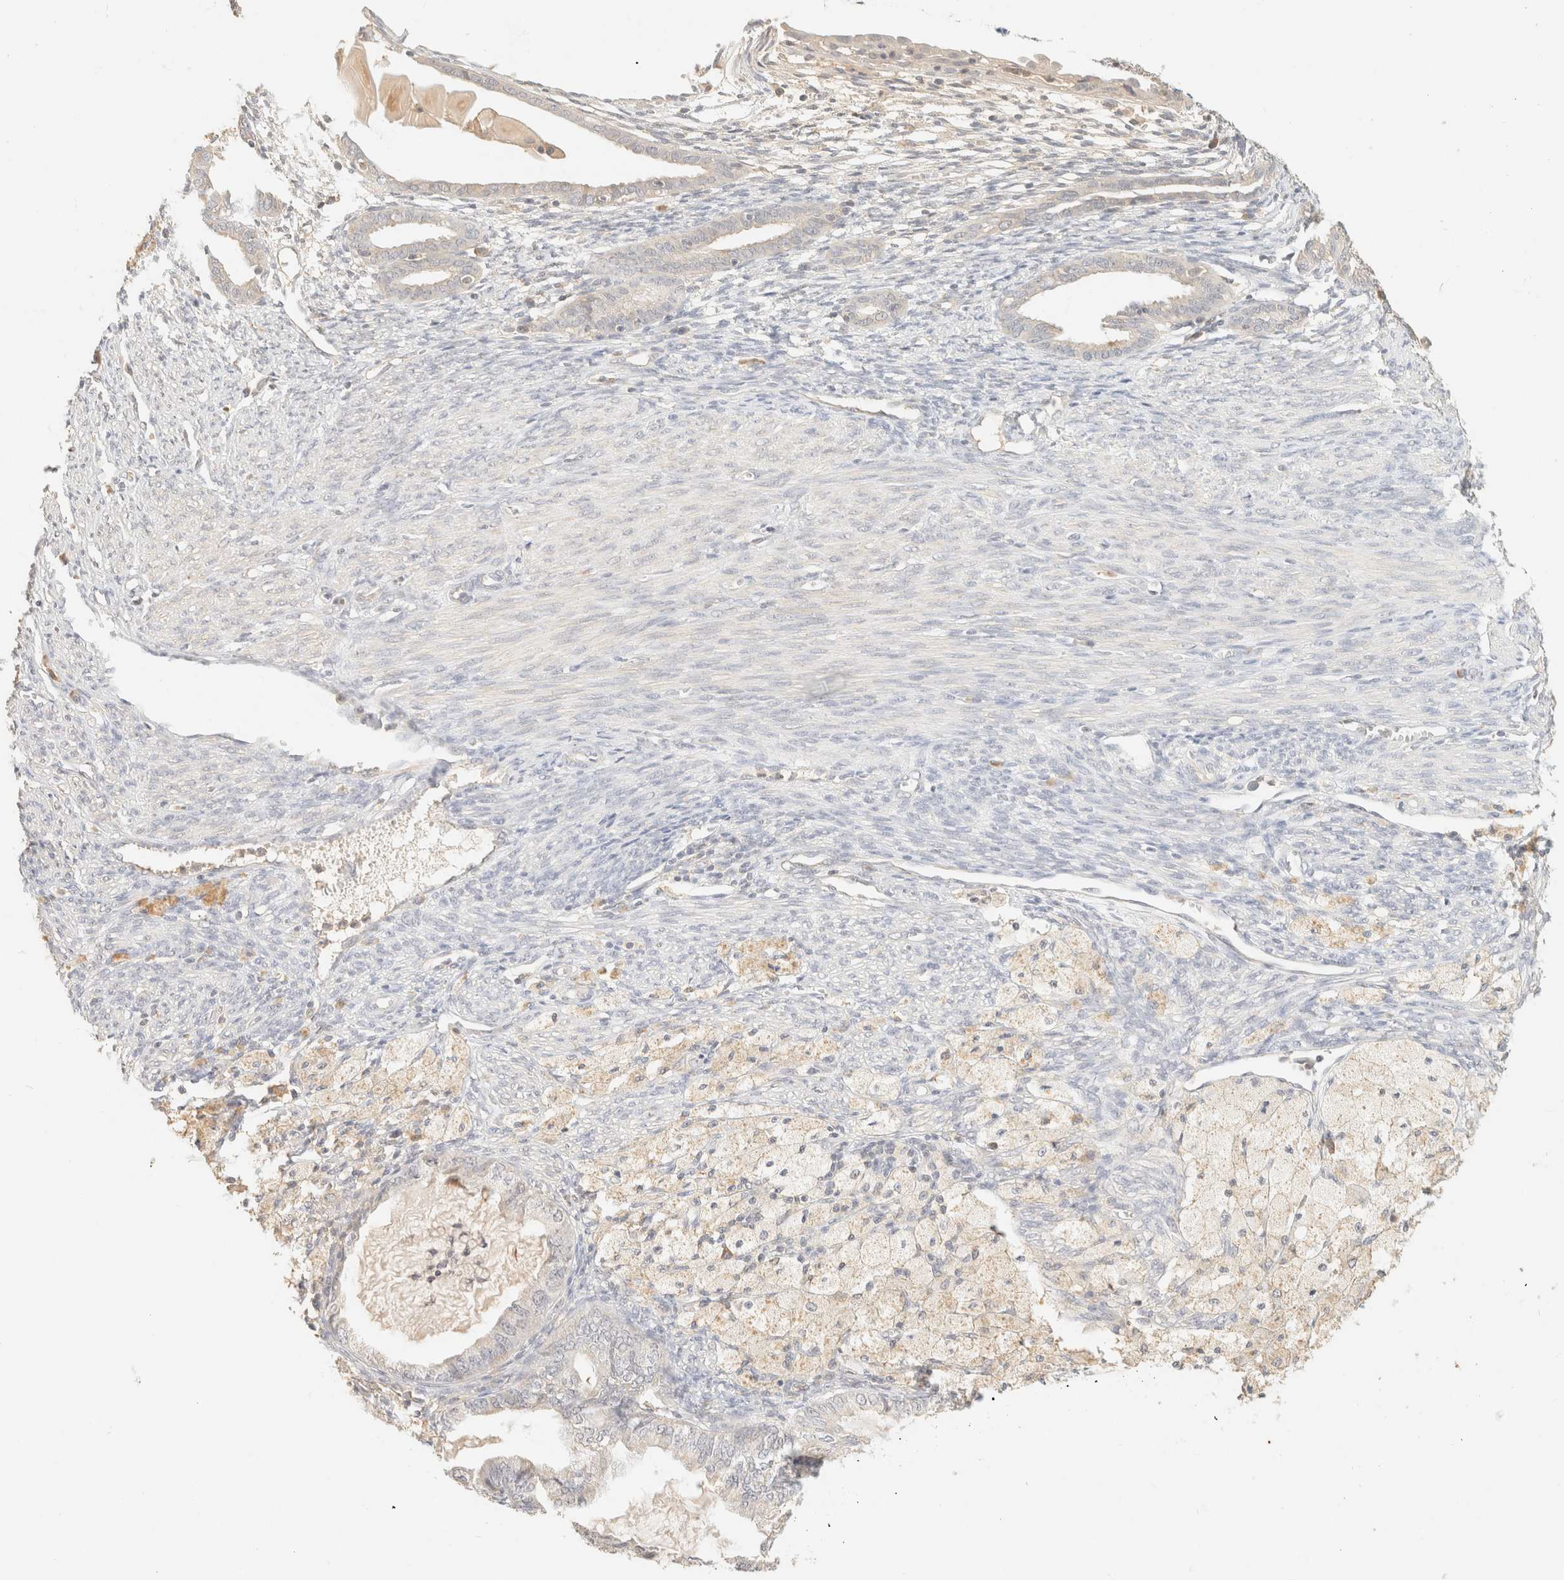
{"staining": {"intensity": "negative", "quantity": "none", "location": "none"}, "tissue": "cervical cancer", "cell_type": "Tumor cells", "image_type": "cancer", "snomed": [{"axis": "morphology", "description": "Normal tissue, NOS"}, {"axis": "morphology", "description": "Adenocarcinoma, NOS"}, {"axis": "topography", "description": "Cervix"}, {"axis": "topography", "description": "Endometrium"}], "caption": "Tumor cells are negative for brown protein staining in adenocarcinoma (cervical).", "gene": "TIMD4", "patient": {"sex": "female", "age": 86}}